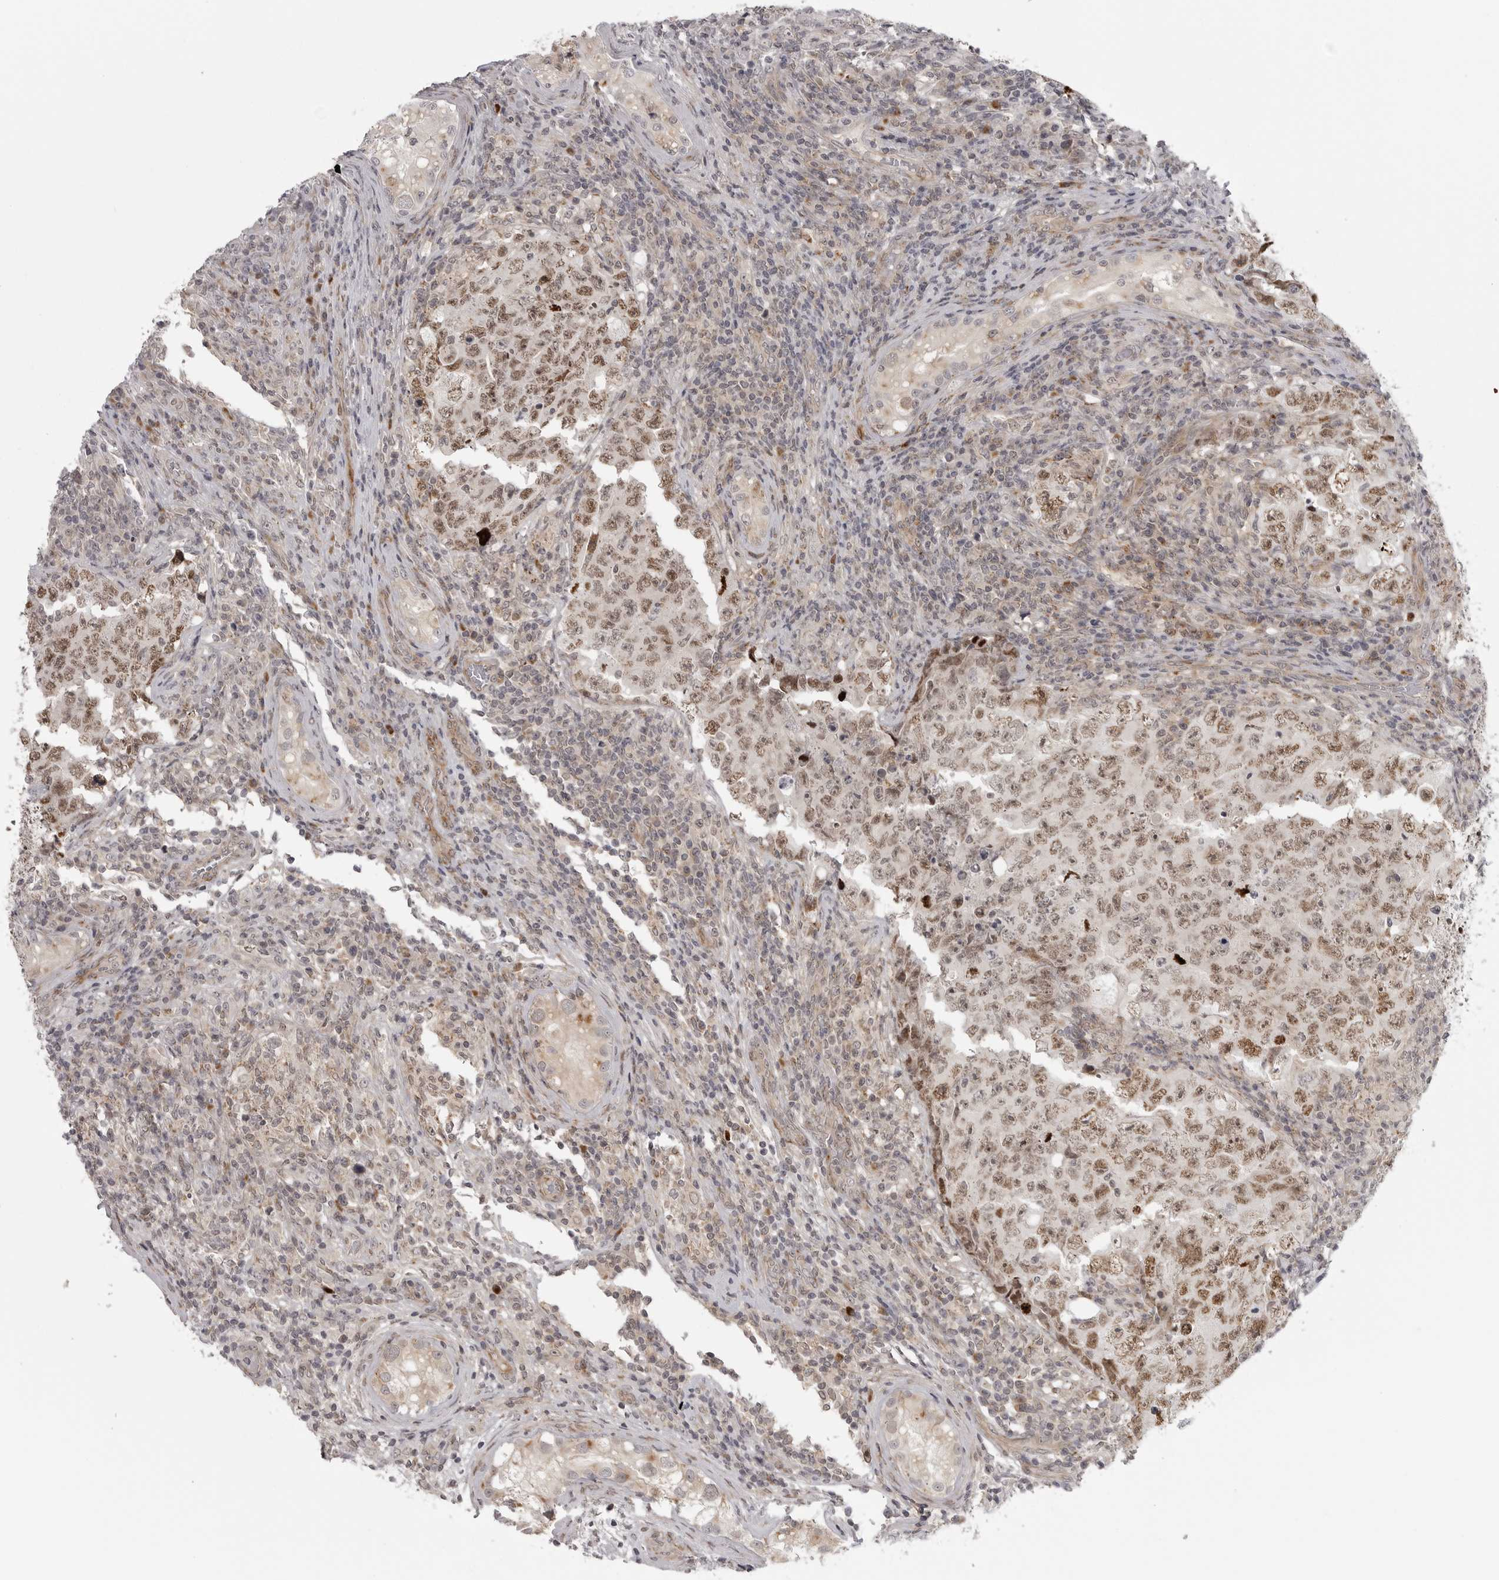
{"staining": {"intensity": "moderate", "quantity": ">75%", "location": "nuclear"}, "tissue": "testis cancer", "cell_type": "Tumor cells", "image_type": "cancer", "snomed": [{"axis": "morphology", "description": "Carcinoma, Embryonal, NOS"}, {"axis": "topography", "description": "Testis"}], "caption": "Embryonal carcinoma (testis) was stained to show a protein in brown. There is medium levels of moderate nuclear staining in about >75% of tumor cells.", "gene": "TUT4", "patient": {"sex": "male", "age": 26}}